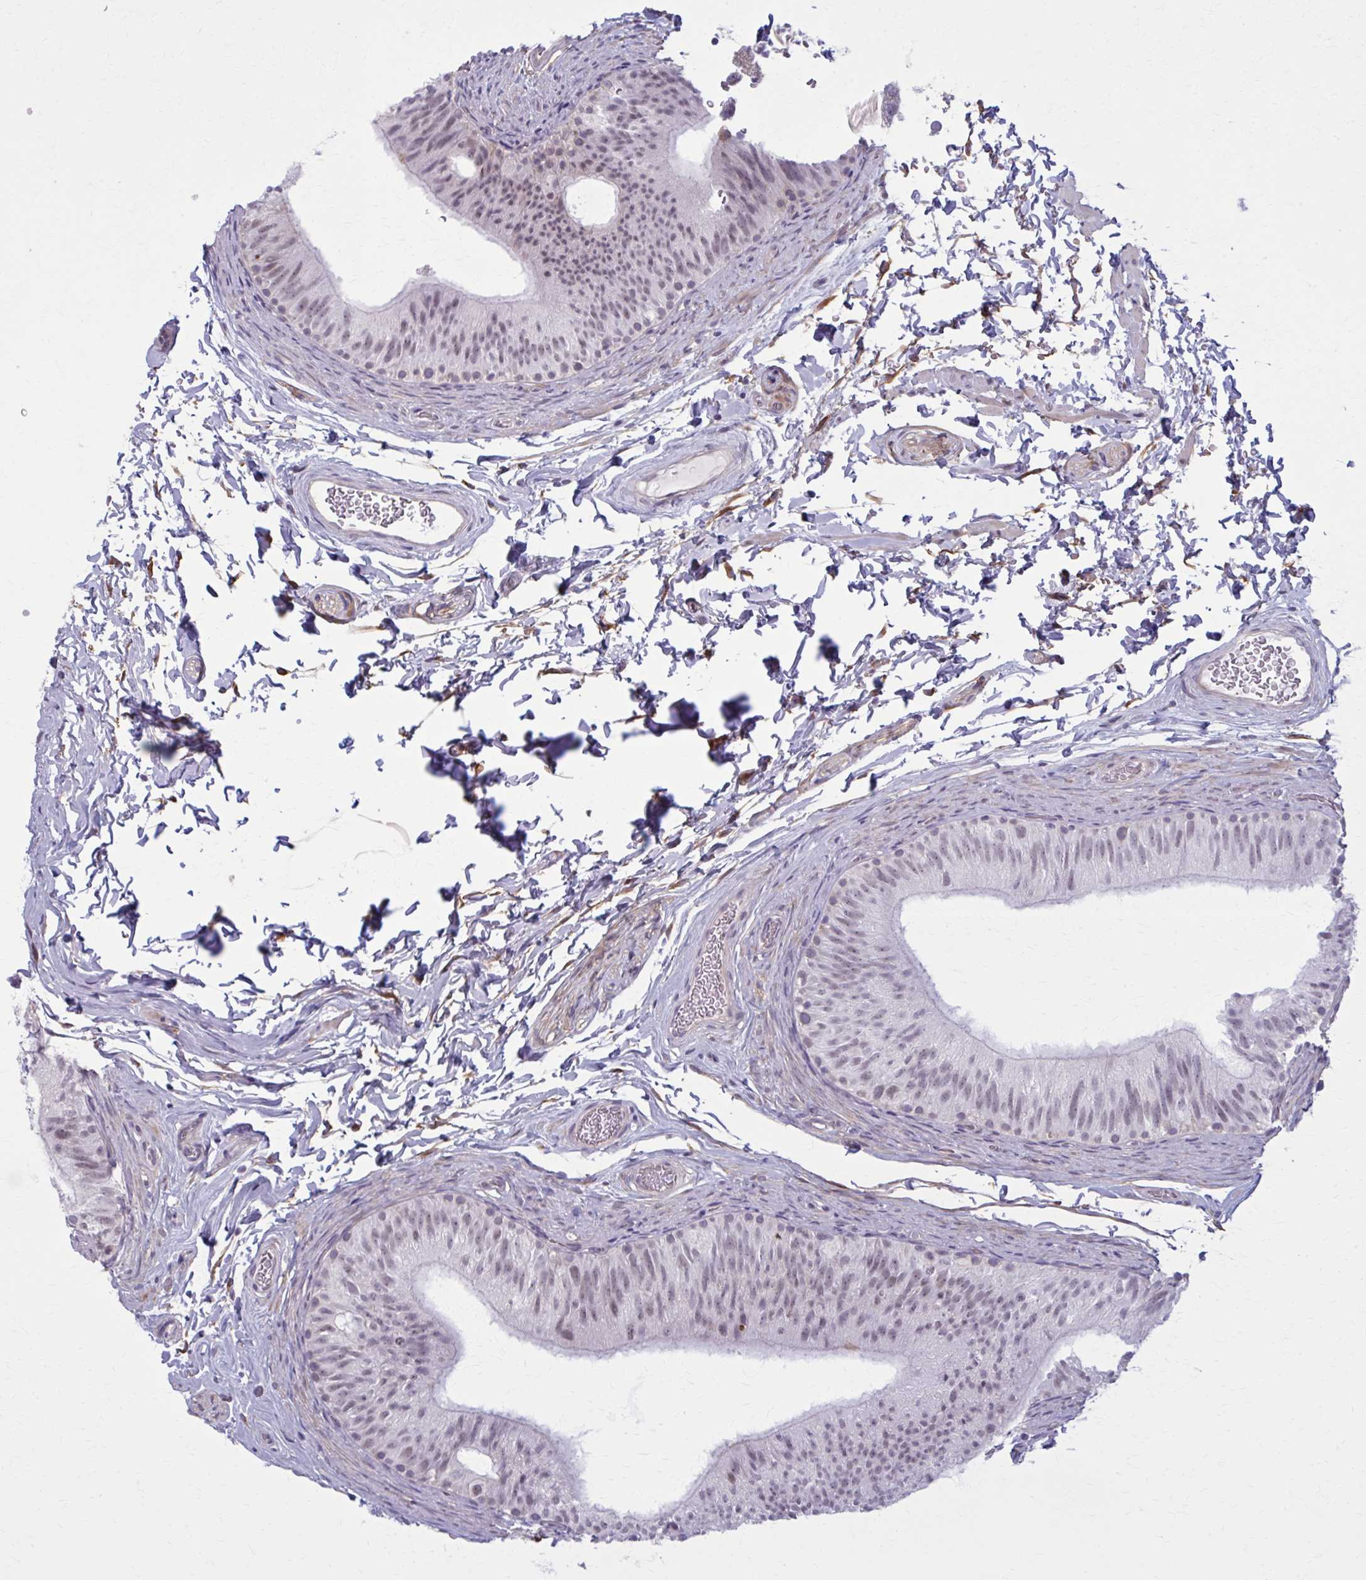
{"staining": {"intensity": "weak", "quantity": "25%-75%", "location": "nuclear"}, "tissue": "epididymis", "cell_type": "Glandular cells", "image_type": "normal", "snomed": [{"axis": "morphology", "description": "Normal tissue, NOS"}, {"axis": "topography", "description": "Epididymis, spermatic cord, NOS"}, {"axis": "topography", "description": "Epididymis"}], "caption": "Protein positivity by immunohistochemistry (IHC) exhibits weak nuclear expression in approximately 25%-75% of glandular cells in benign epididymis.", "gene": "NUMBL", "patient": {"sex": "male", "age": 31}}